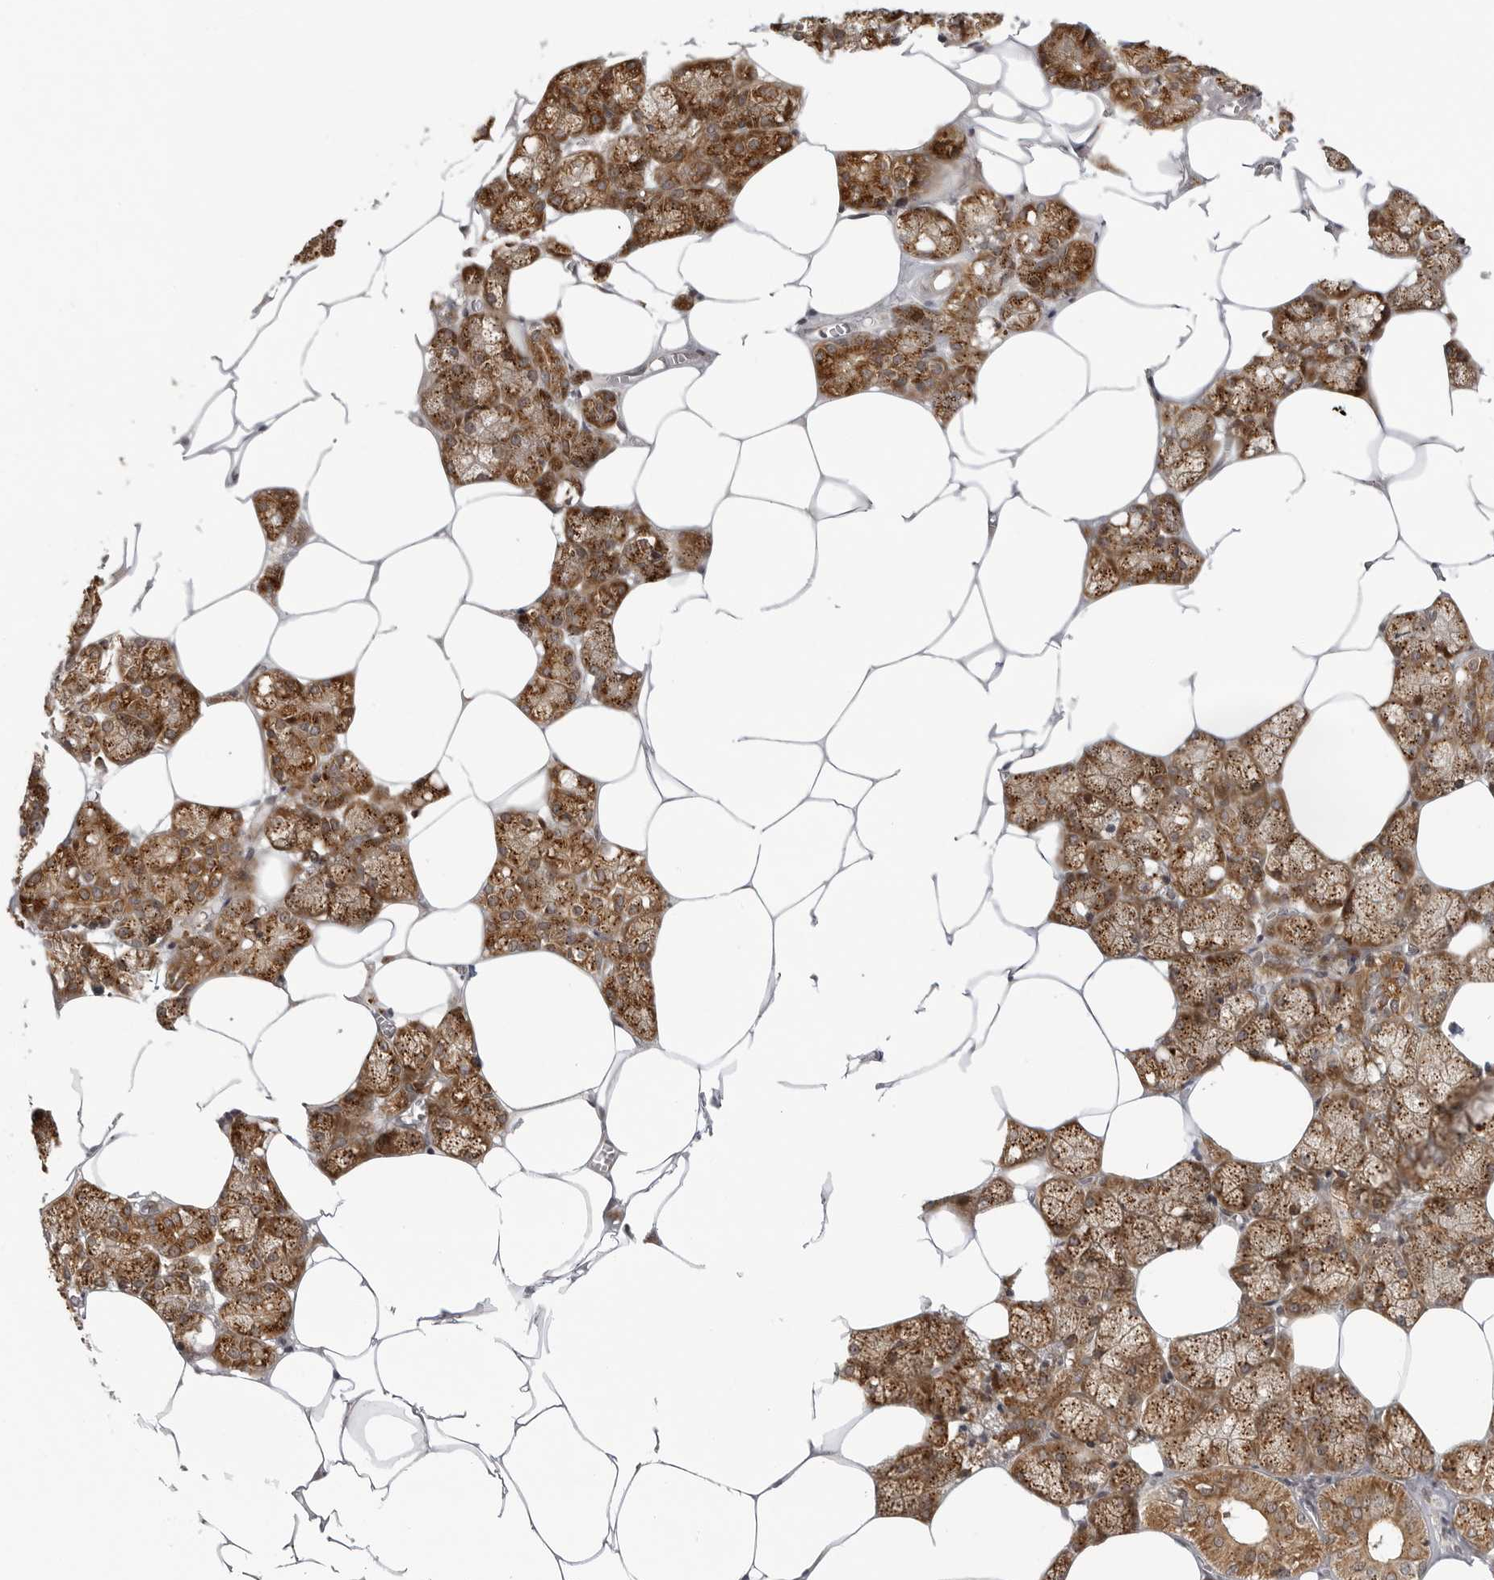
{"staining": {"intensity": "moderate", "quantity": ">75%", "location": "cytoplasmic/membranous"}, "tissue": "salivary gland", "cell_type": "Glandular cells", "image_type": "normal", "snomed": [{"axis": "morphology", "description": "Normal tissue, NOS"}, {"axis": "topography", "description": "Salivary gland"}], "caption": "This is a histology image of immunohistochemistry staining of unremarkable salivary gland, which shows moderate expression in the cytoplasmic/membranous of glandular cells.", "gene": "COPA", "patient": {"sex": "male", "age": 62}}